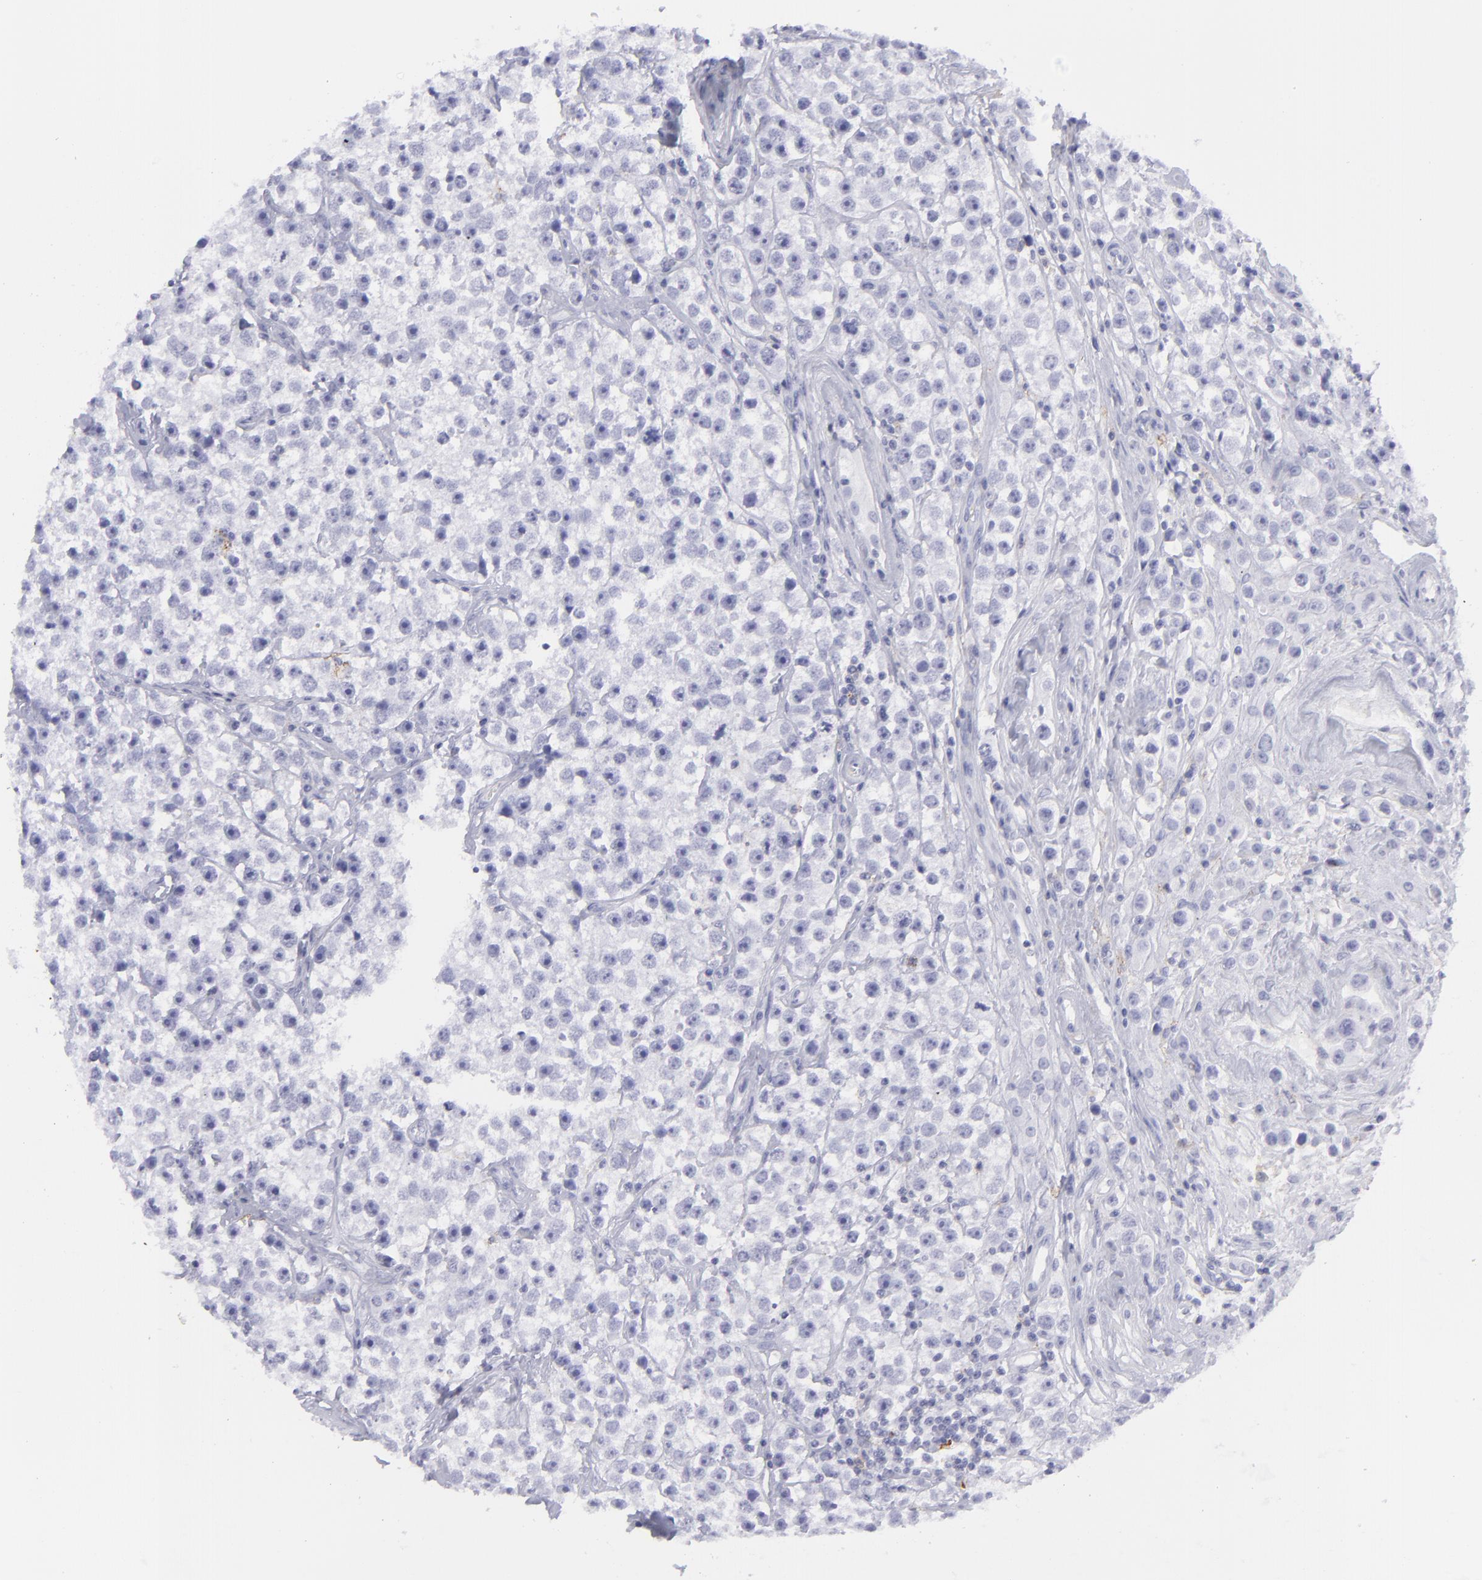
{"staining": {"intensity": "negative", "quantity": "none", "location": "none"}, "tissue": "testis cancer", "cell_type": "Tumor cells", "image_type": "cancer", "snomed": [{"axis": "morphology", "description": "Seminoma, NOS"}, {"axis": "topography", "description": "Testis"}], "caption": "Tumor cells are negative for protein expression in human testis seminoma.", "gene": "SELPLG", "patient": {"sex": "male", "age": 32}}